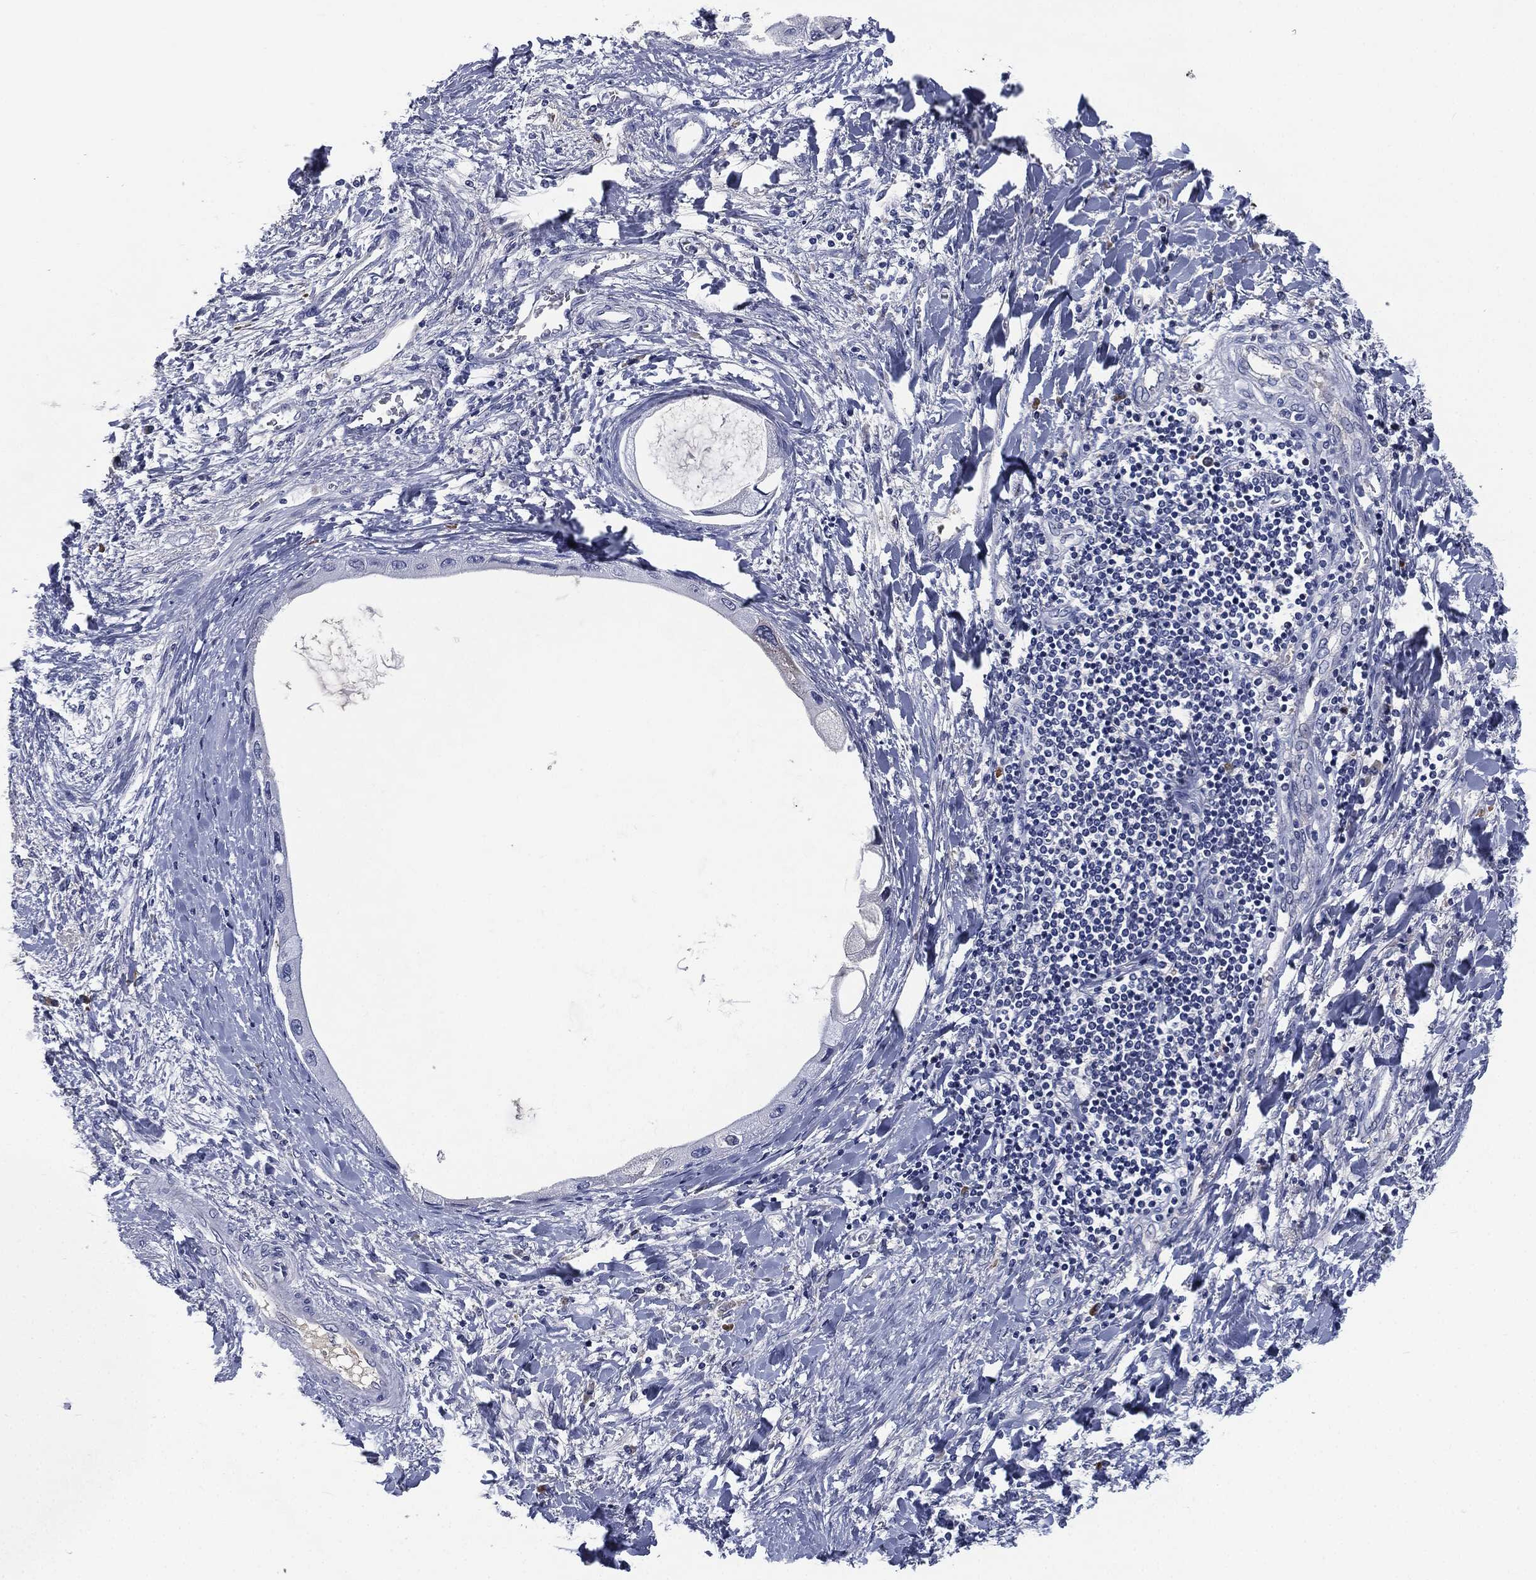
{"staining": {"intensity": "negative", "quantity": "none", "location": "none"}, "tissue": "liver cancer", "cell_type": "Tumor cells", "image_type": "cancer", "snomed": [{"axis": "morphology", "description": "Cholangiocarcinoma"}, {"axis": "topography", "description": "Liver"}], "caption": "IHC micrograph of neoplastic tissue: liver cancer stained with DAB (3,3'-diaminobenzidine) reveals no significant protein expression in tumor cells.", "gene": "SIGLEC7", "patient": {"sex": "male", "age": 50}}